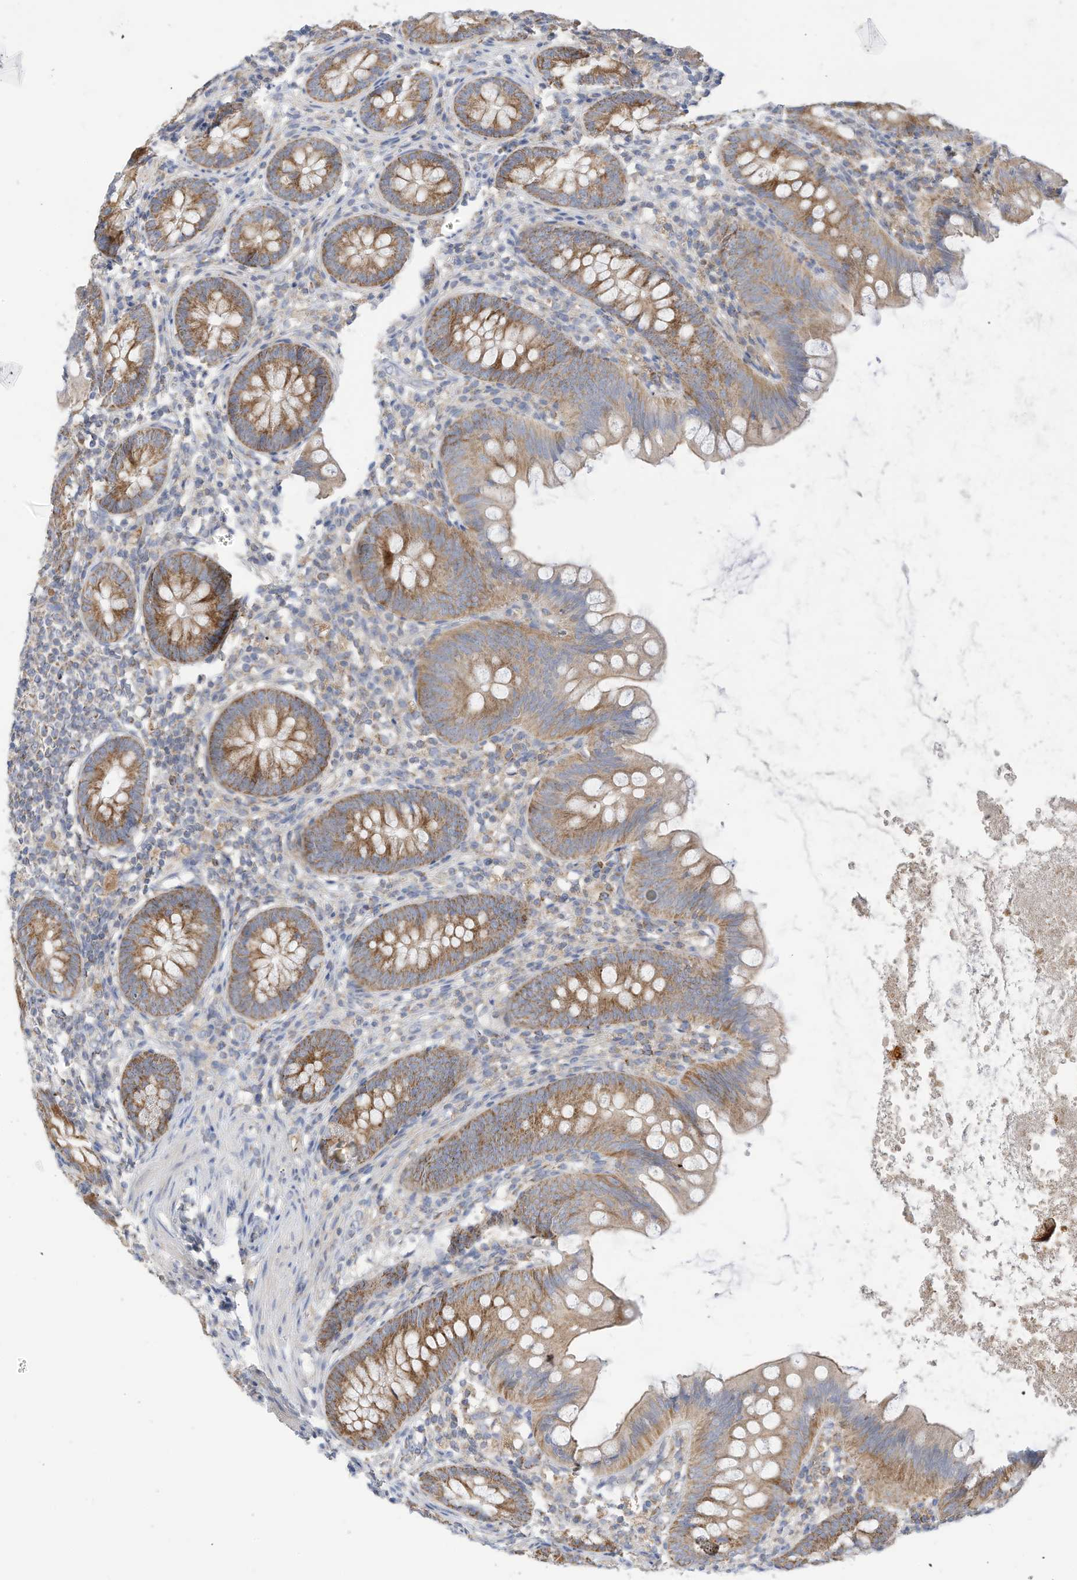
{"staining": {"intensity": "moderate", "quantity": ">75%", "location": "cytoplasmic/membranous"}, "tissue": "appendix", "cell_type": "Glandular cells", "image_type": "normal", "snomed": [{"axis": "morphology", "description": "Normal tissue, NOS"}, {"axis": "topography", "description": "Appendix"}], "caption": "A medium amount of moderate cytoplasmic/membranous expression is appreciated in about >75% of glandular cells in unremarkable appendix. (brown staining indicates protein expression, while blue staining denotes nuclei).", "gene": "RHOH", "patient": {"sex": "female", "age": 62}}